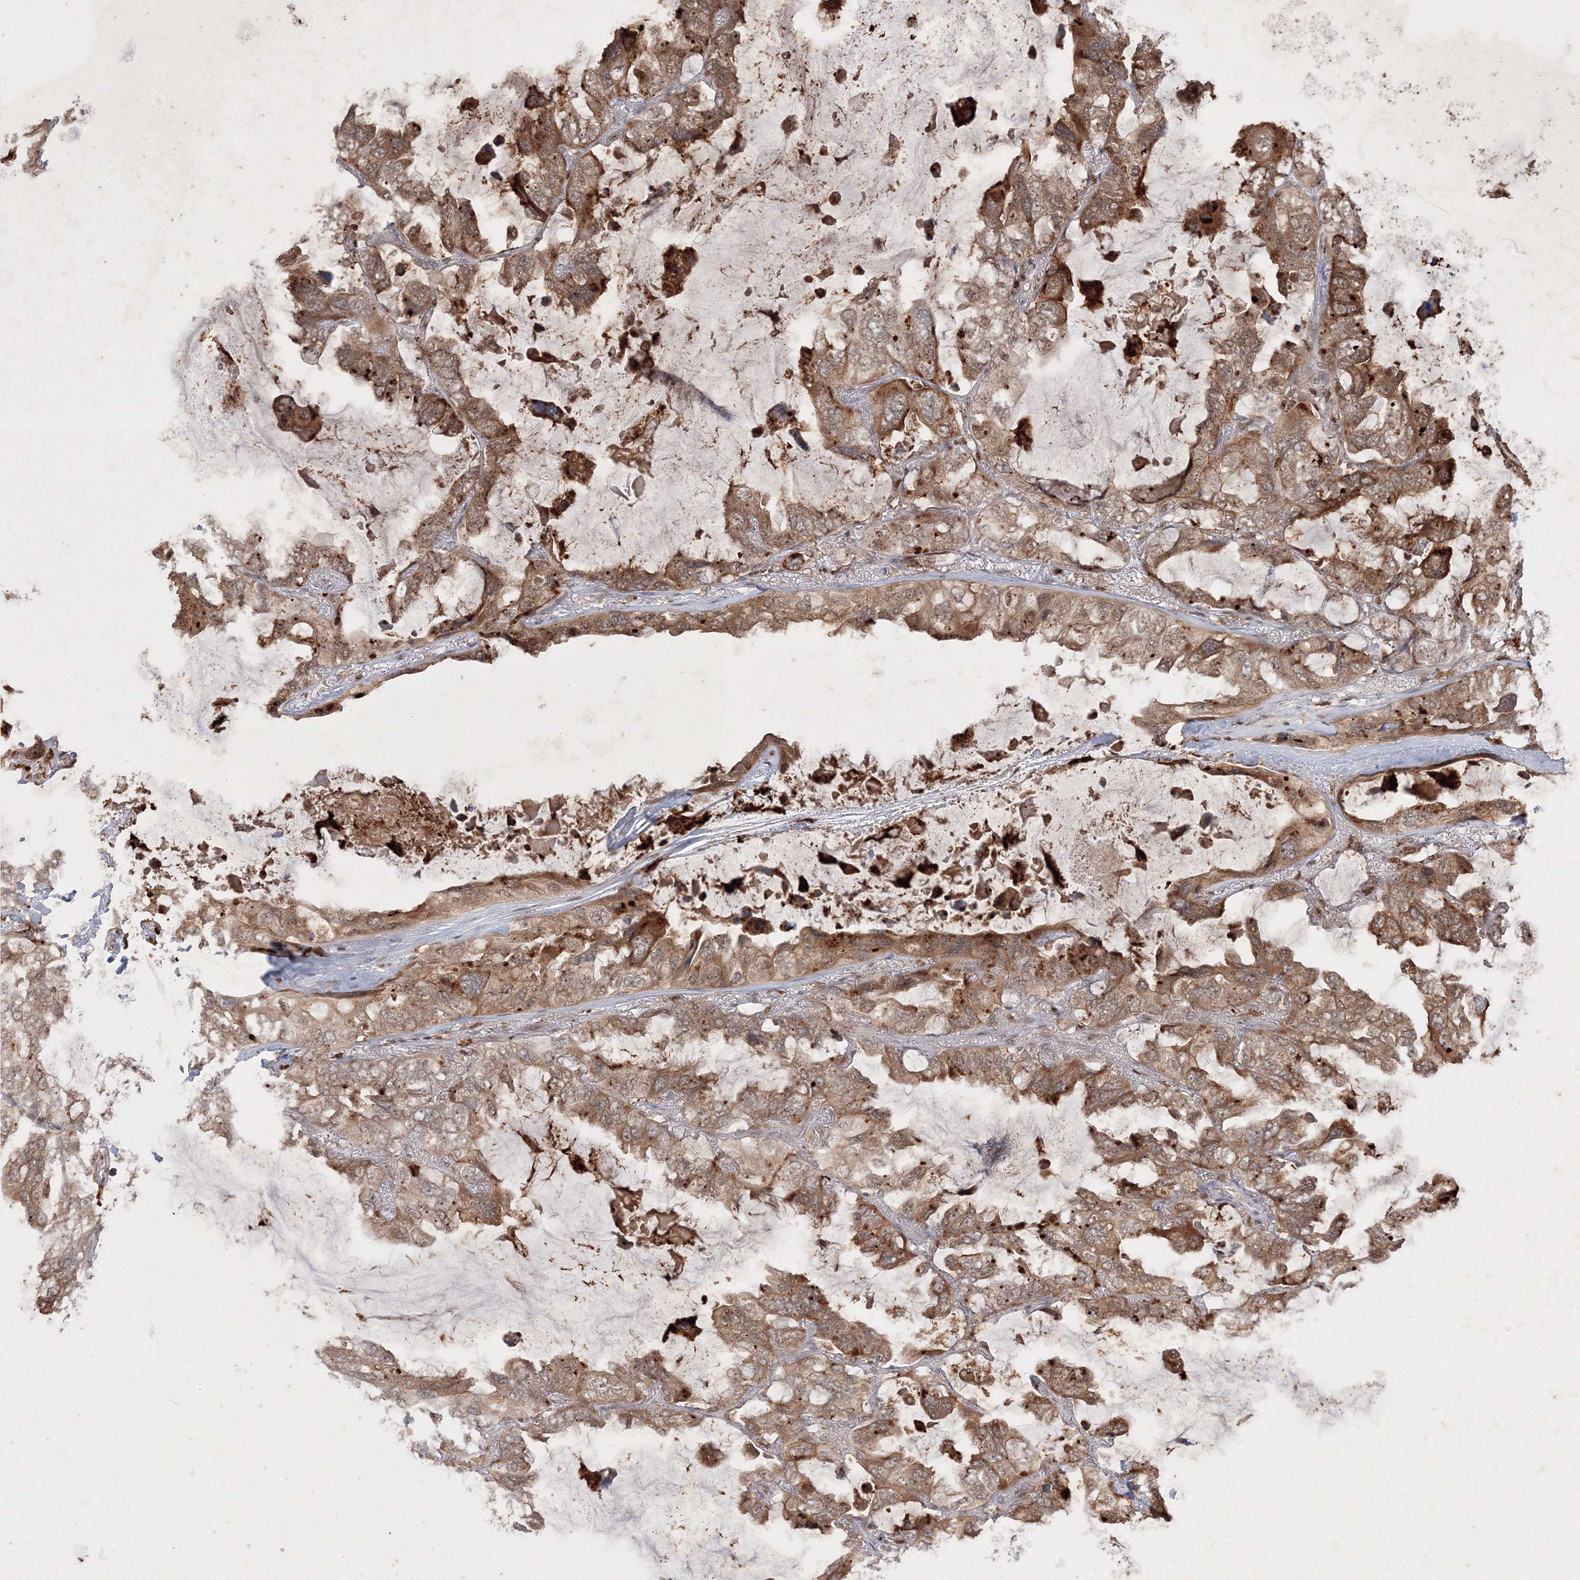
{"staining": {"intensity": "moderate", "quantity": ">75%", "location": "cytoplasmic/membranous"}, "tissue": "lung cancer", "cell_type": "Tumor cells", "image_type": "cancer", "snomed": [{"axis": "morphology", "description": "Squamous cell carcinoma, NOS"}, {"axis": "topography", "description": "Lung"}], "caption": "The histopathology image exhibits immunohistochemical staining of lung cancer. There is moderate cytoplasmic/membranous positivity is seen in about >75% of tumor cells.", "gene": "TAB1", "patient": {"sex": "female", "age": 73}}